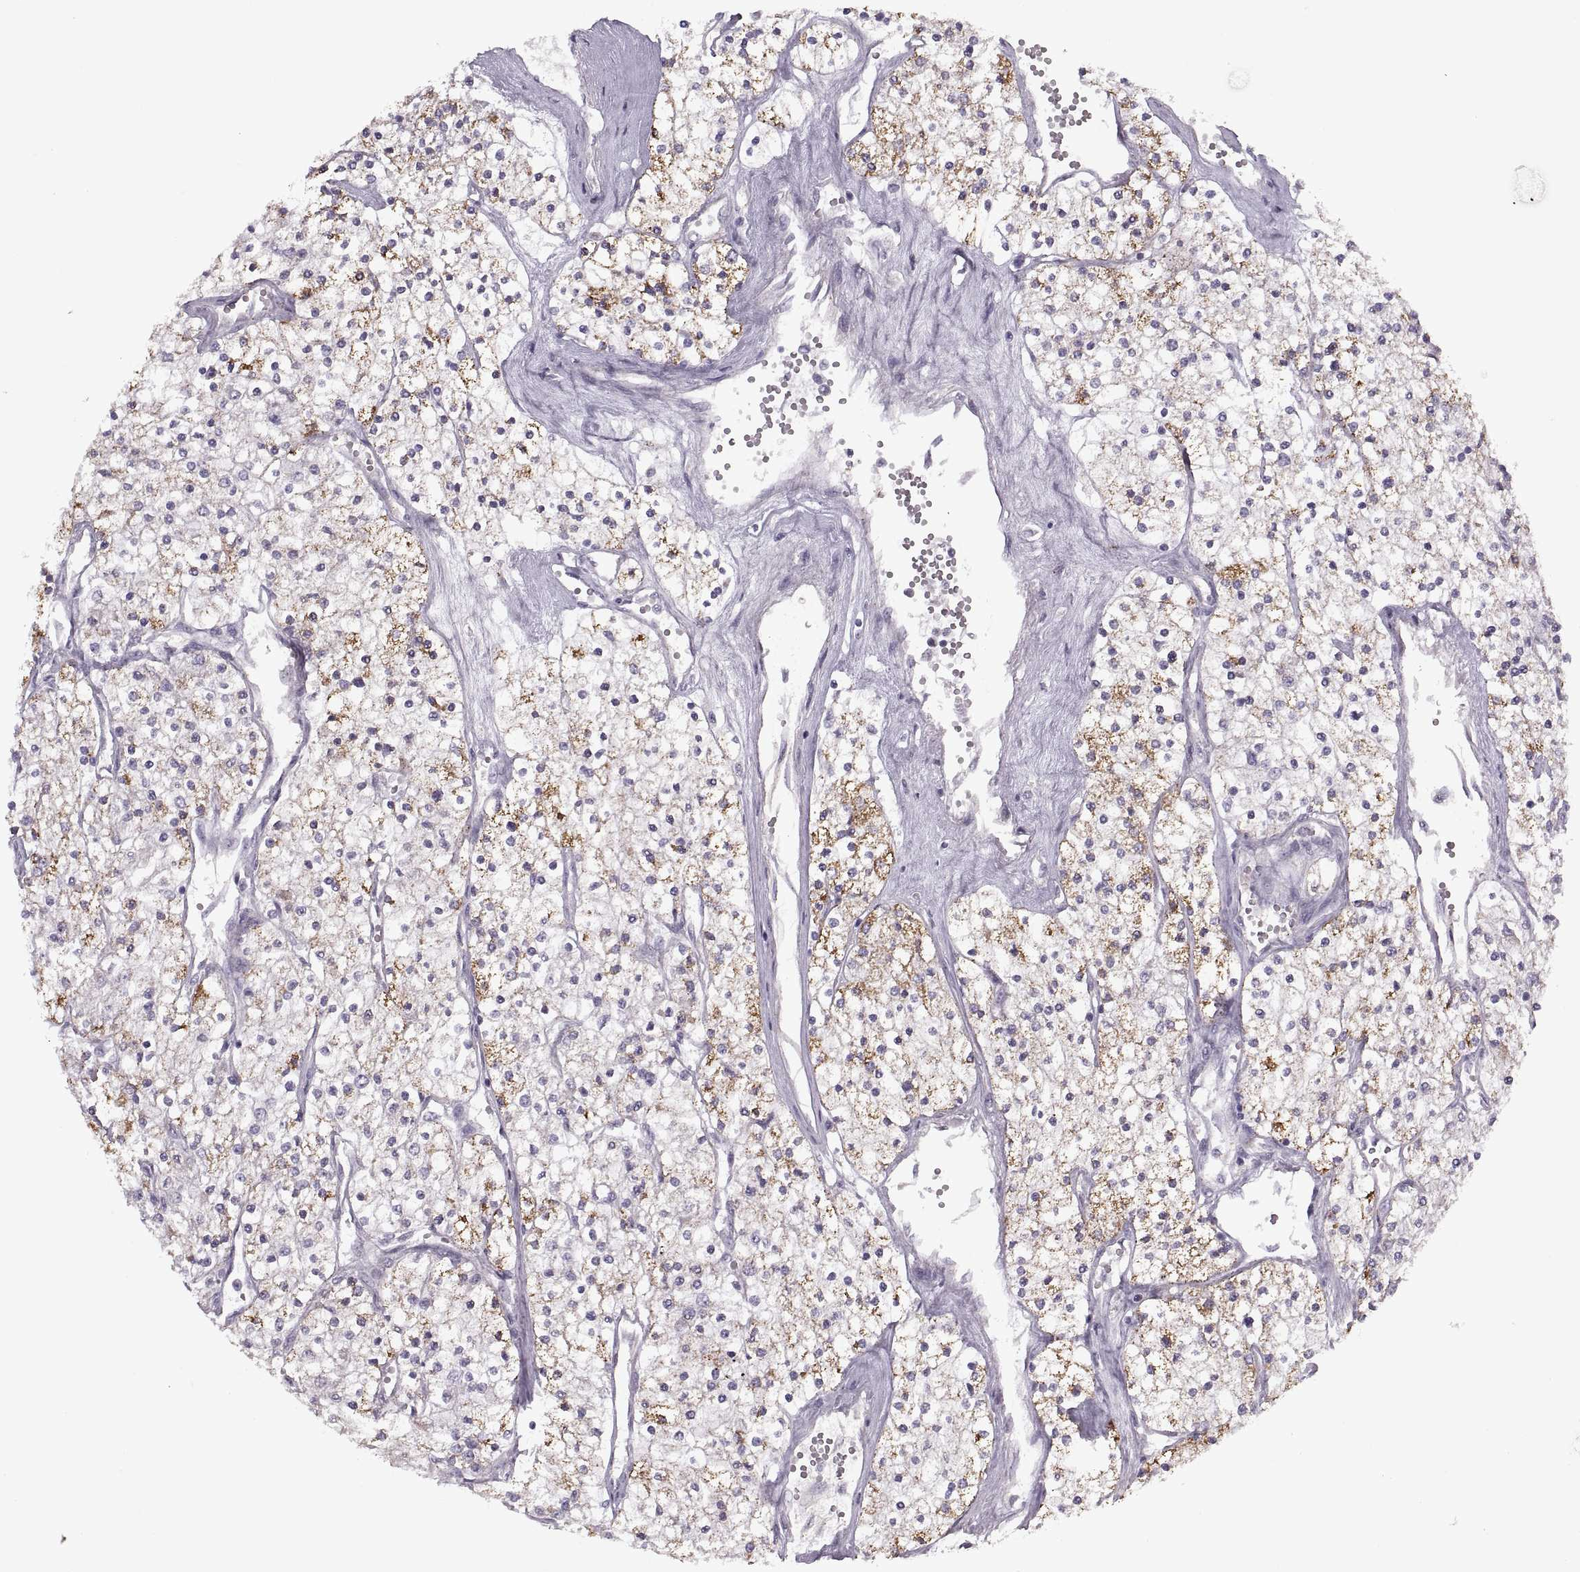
{"staining": {"intensity": "strong", "quantity": ">75%", "location": "cytoplasmic/membranous"}, "tissue": "renal cancer", "cell_type": "Tumor cells", "image_type": "cancer", "snomed": [{"axis": "morphology", "description": "Adenocarcinoma, NOS"}, {"axis": "topography", "description": "Kidney"}], "caption": "Protein staining shows strong cytoplasmic/membranous expression in about >75% of tumor cells in adenocarcinoma (renal).", "gene": "PIERCE1", "patient": {"sex": "male", "age": 80}}